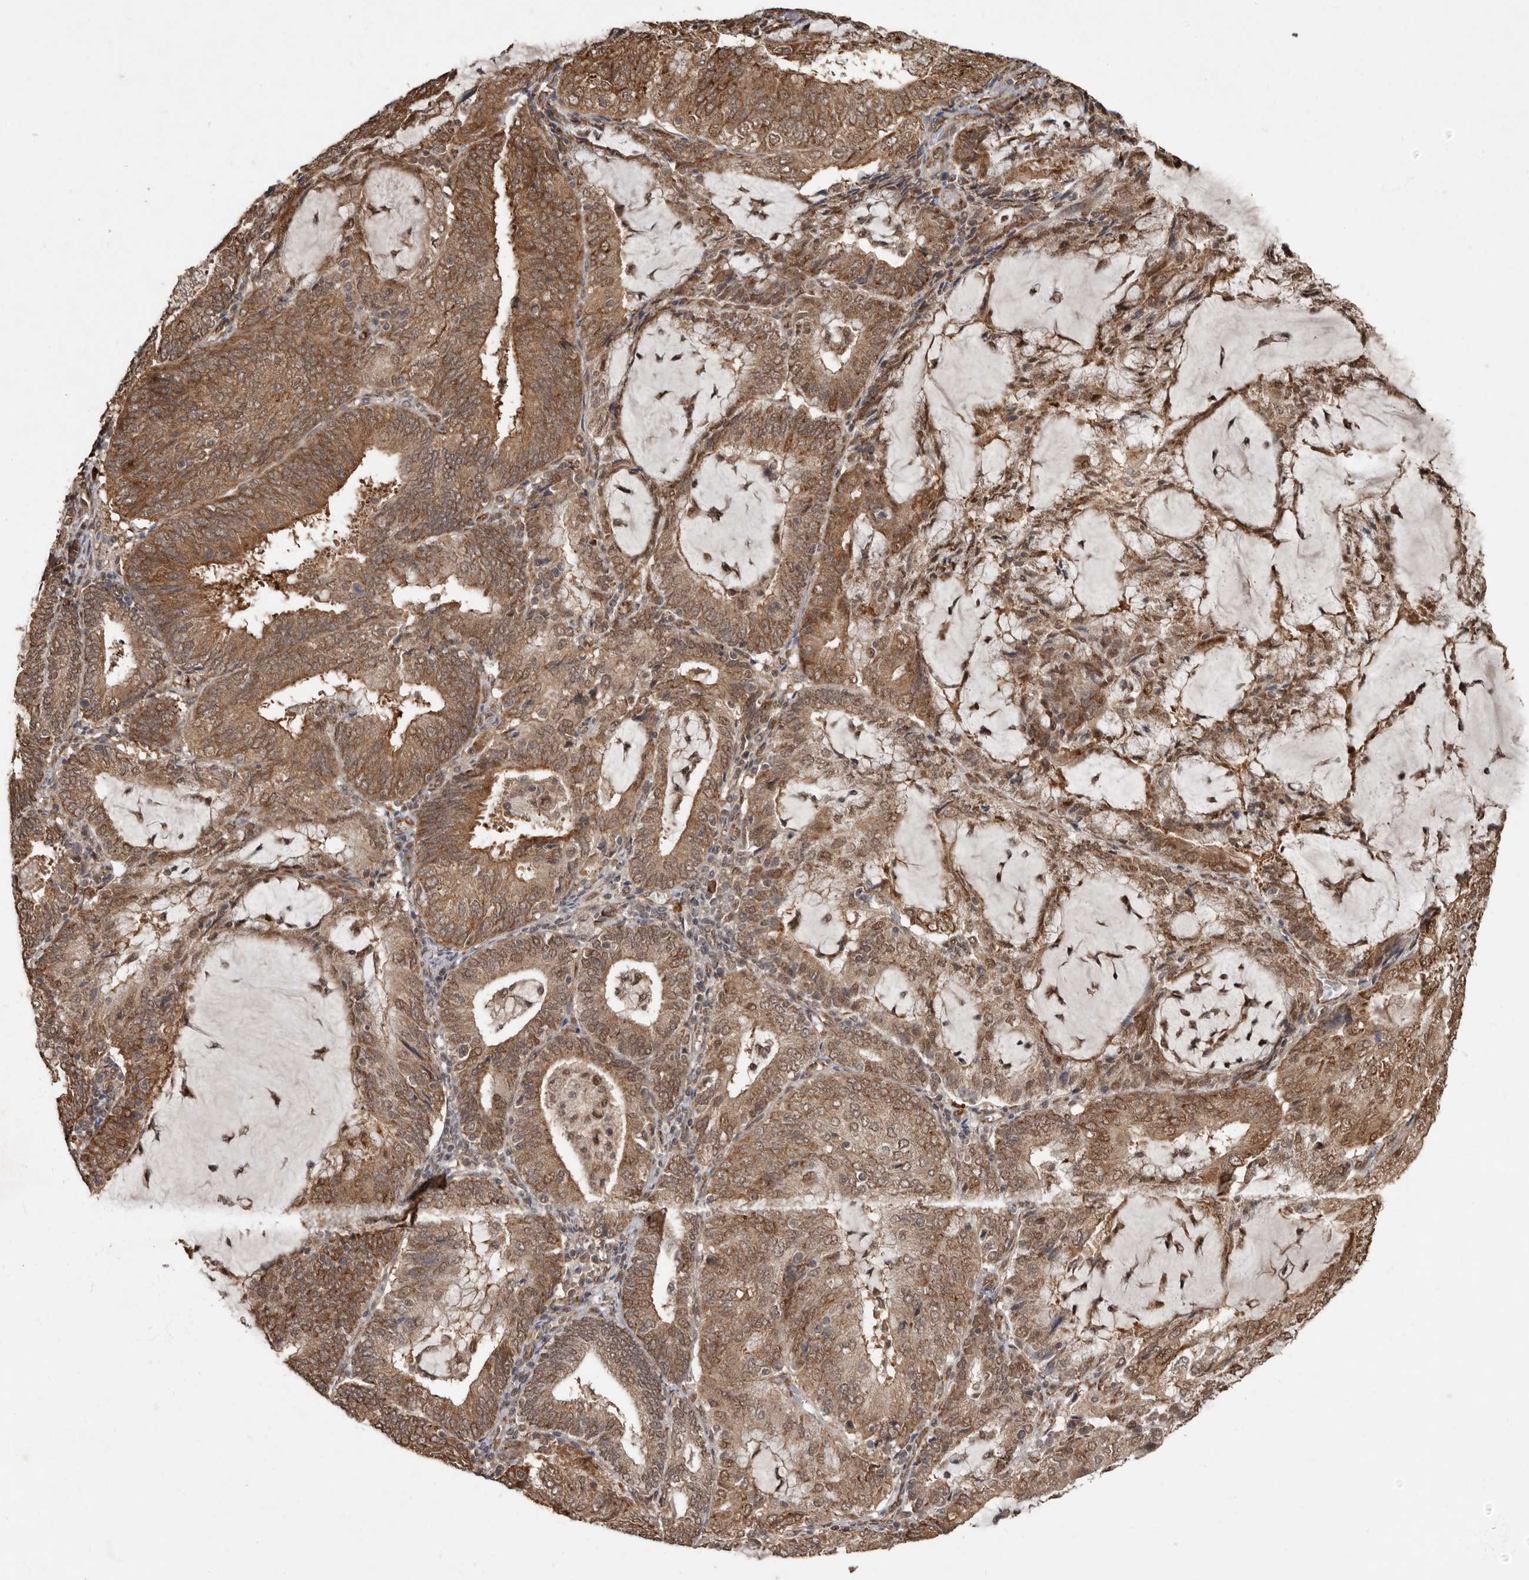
{"staining": {"intensity": "moderate", "quantity": ">75%", "location": "cytoplasmic/membranous,nuclear"}, "tissue": "endometrial cancer", "cell_type": "Tumor cells", "image_type": "cancer", "snomed": [{"axis": "morphology", "description": "Adenocarcinoma, NOS"}, {"axis": "topography", "description": "Endometrium"}], "caption": "Immunohistochemistry staining of adenocarcinoma (endometrial), which shows medium levels of moderate cytoplasmic/membranous and nuclear positivity in about >75% of tumor cells indicating moderate cytoplasmic/membranous and nuclear protein positivity. The staining was performed using DAB (brown) for protein detection and nuclei were counterstained in hematoxylin (blue).", "gene": "LRGUK", "patient": {"sex": "female", "age": 81}}